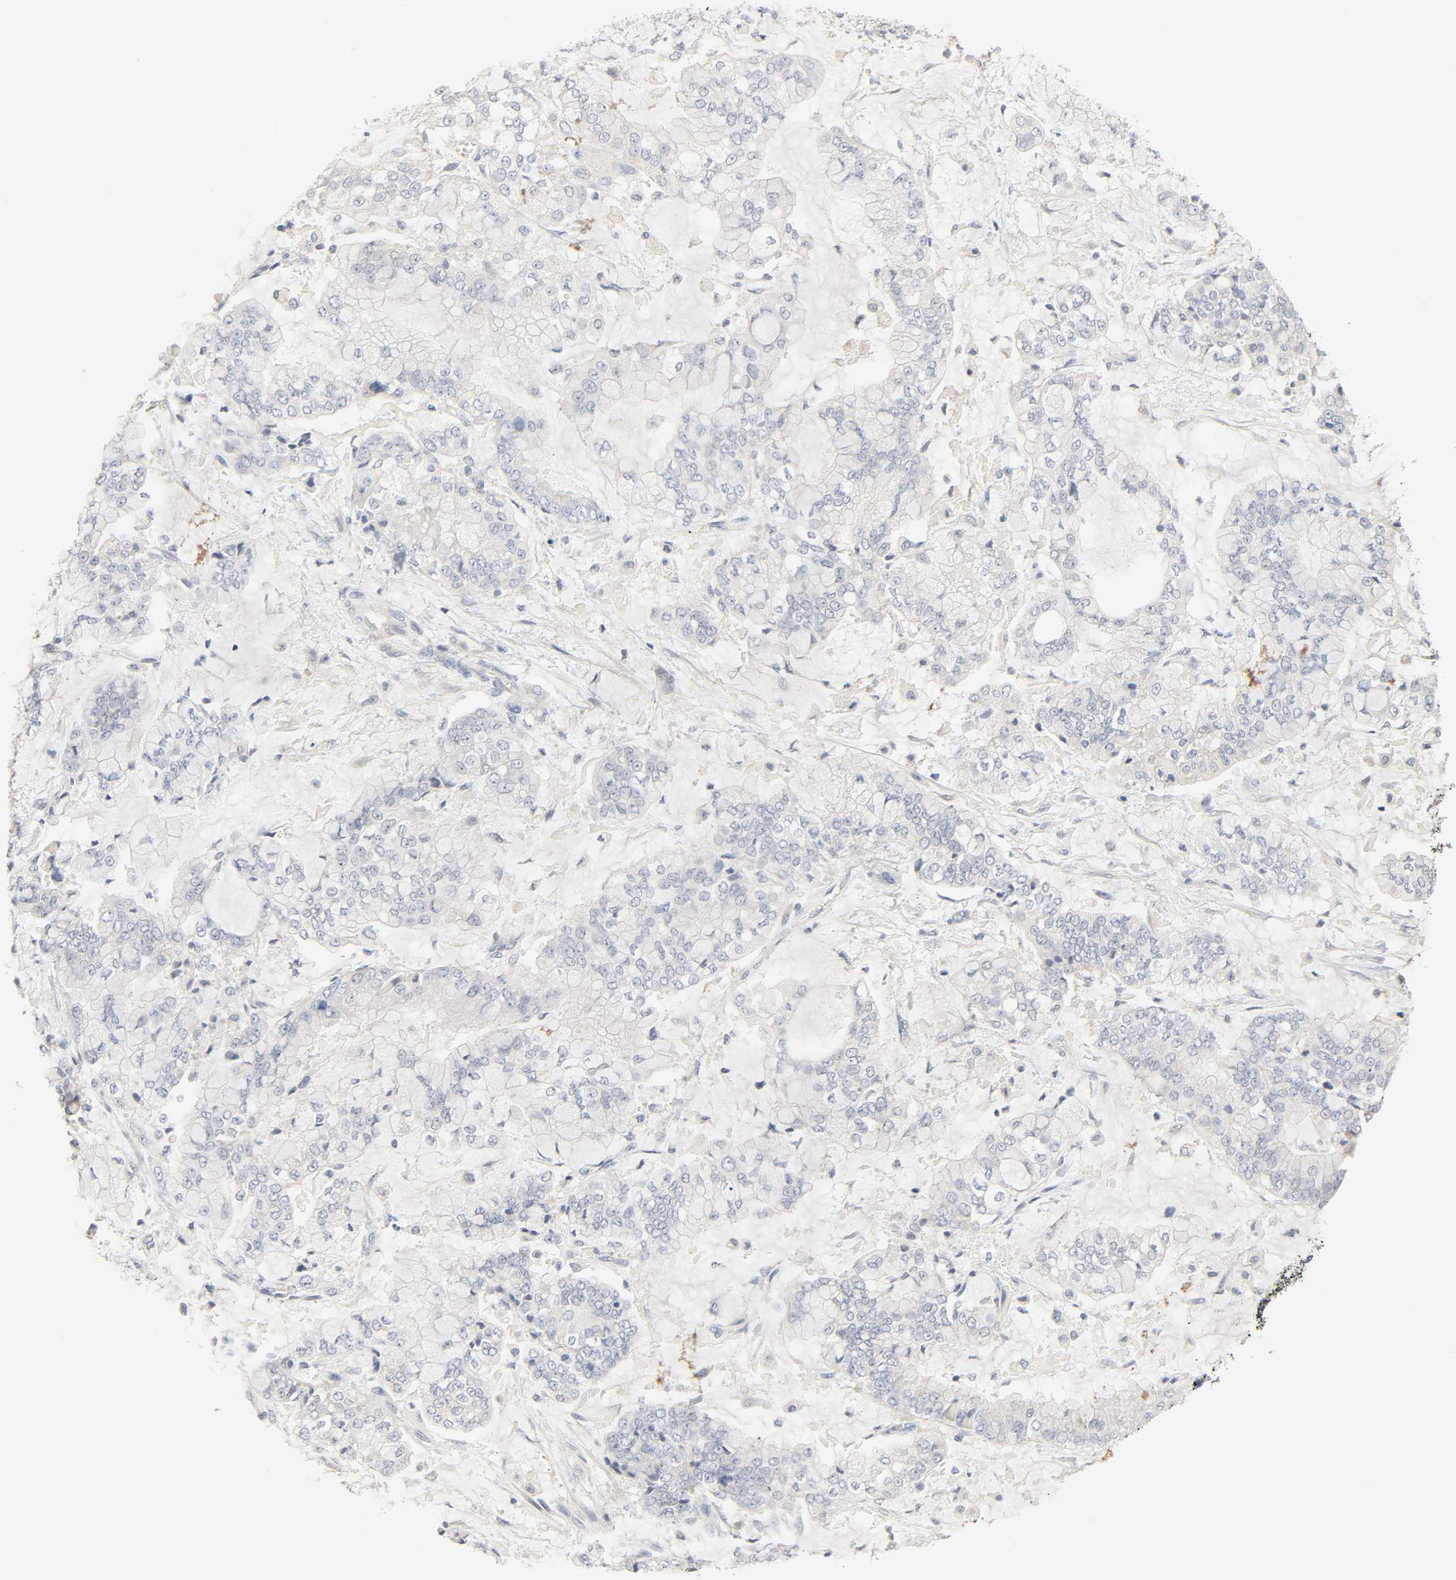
{"staining": {"intensity": "negative", "quantity": "none", "location": "none"}, "tissue": "stomach cancer", "cell_type": "Tumor cells", "image_type": "cancer", "snomed": [{"axis": "morphology", "description": "Normal tissue, NOS"}, {"axis": "morphology", "description": "Adenocarcinoma, NOS"}, {"axis": "topography", "description": "Stomach, upper"}, {"axis": "topography", "description": "Stomach"}], "caption": "Photomicrograph shows no protein positivity in tumor cells of stomach cancer (adenocarcinoma) tissue. (Immunohistochemistry, brightfield microscopy, high magnification).", "gene": "CLEC4E", "patient": {"sex": "male", "age": 76}}